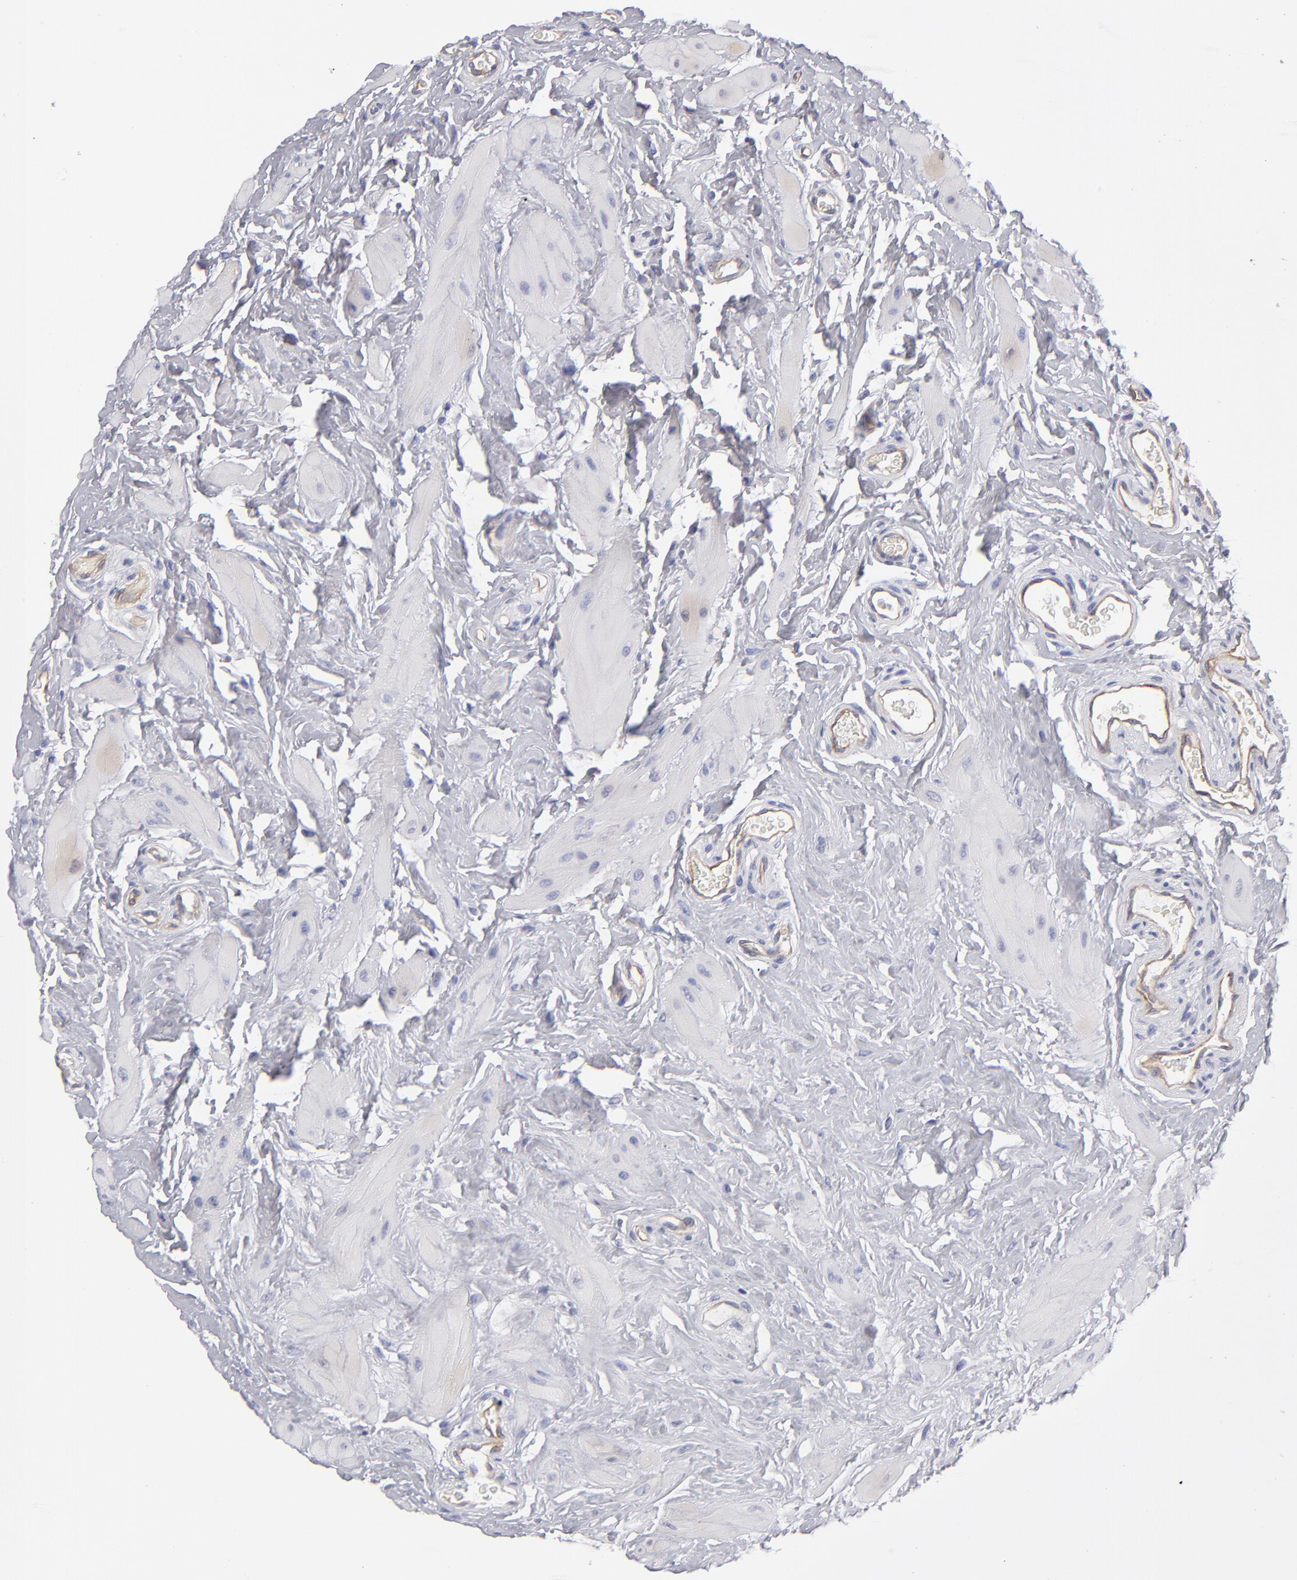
{"staining": {"intensity": "negative", "quantity": "none", "location": "none"}, "tissue": "epididymis", "cell_type": "Glandular cells", "image_type": "normal", "snomed": [{"axis": "morphology", "description": "Normal tissue, NOS"}, {"axis": "topography", "description": "Epididymis"}], "caption": "DAB immunohistochemical staining of benign epididymis displays no significant positivity in glandular cells.", "gene": "PLVAP", "patient": {"sex": "male", "age": 23}}